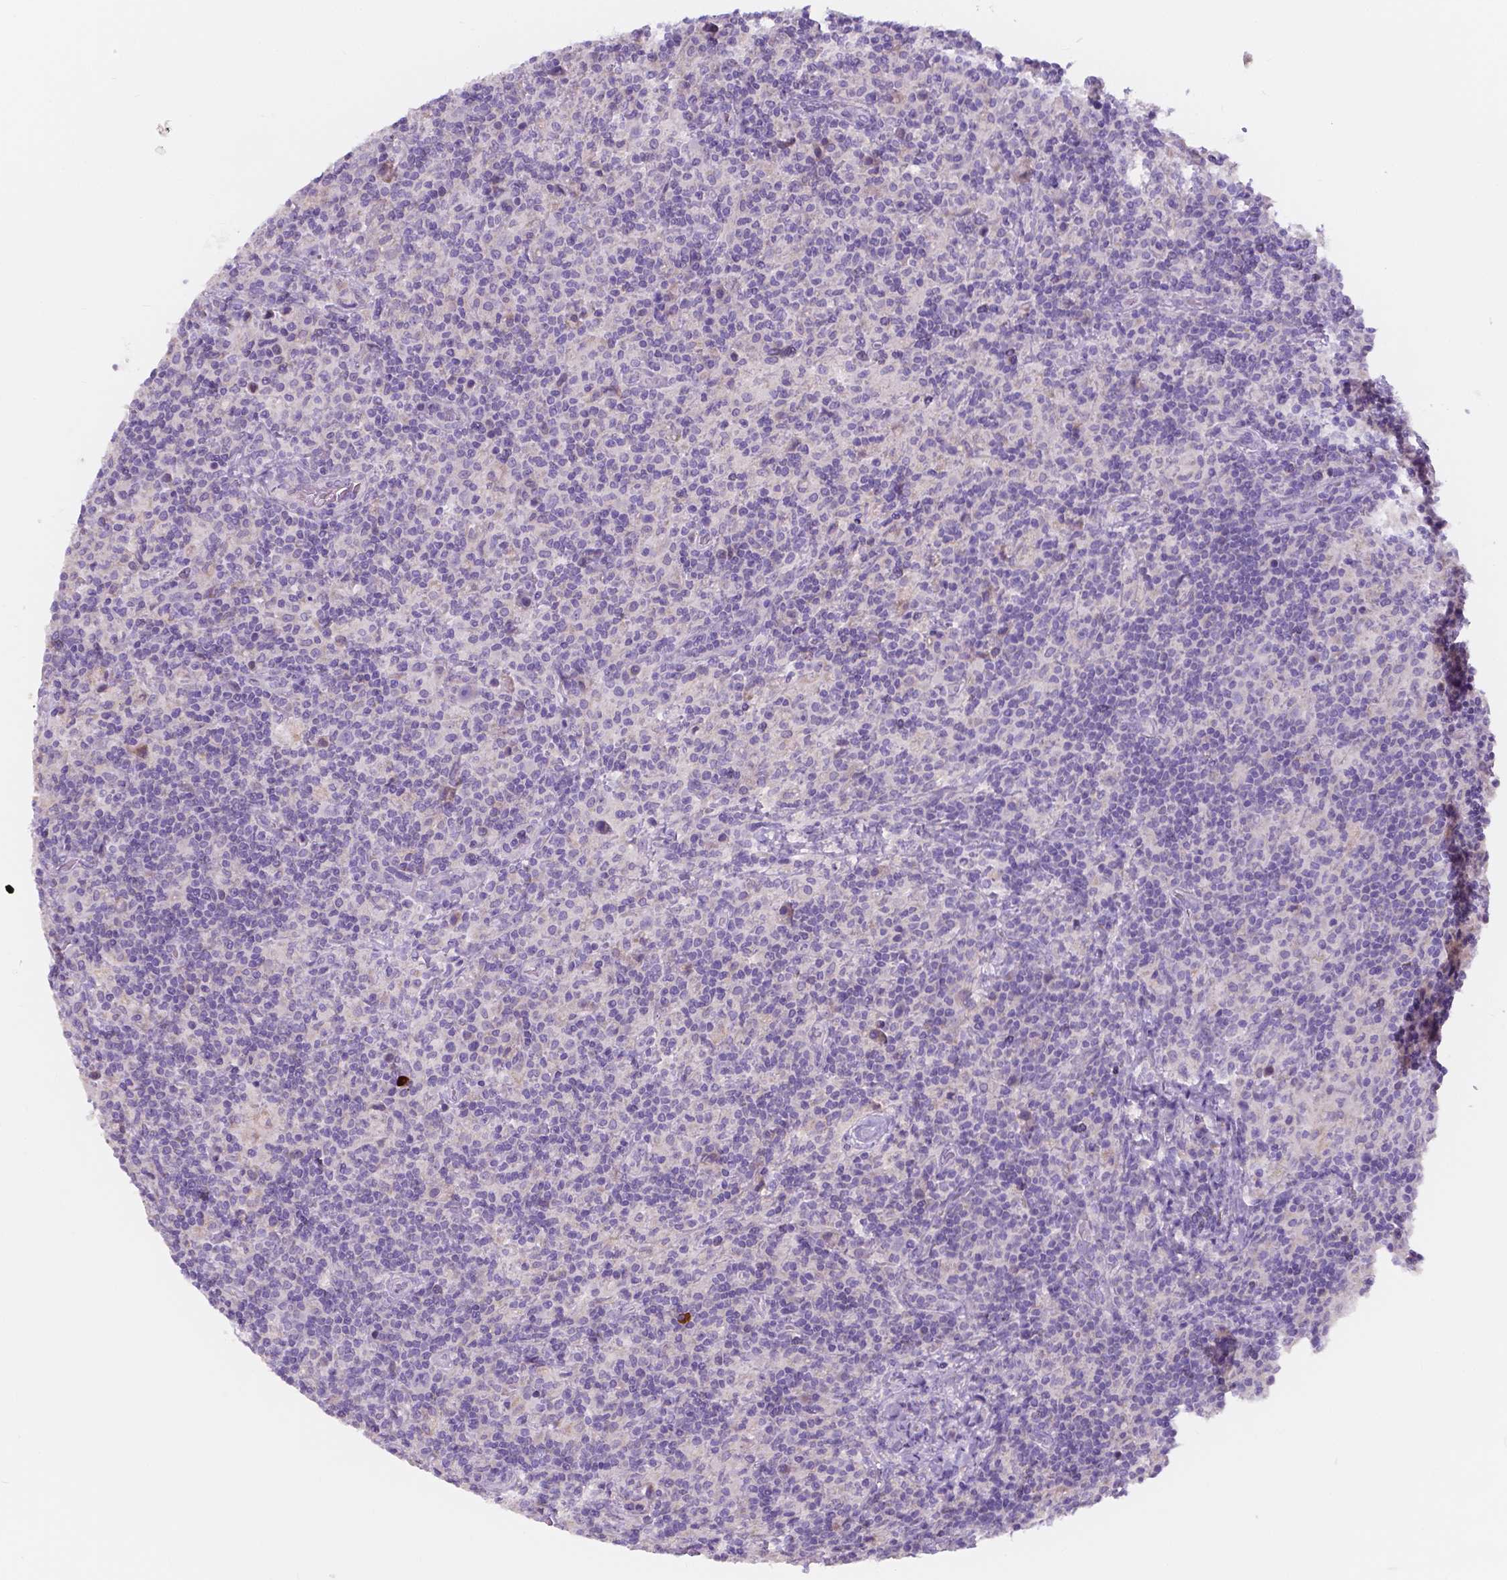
{"staining": {"intensity": "negative", "quantity": "none", "location": "none"}, "tissue": "lymphoma", "cell_type": "Tumor cells", "image_type": "cancer", "snomed": [{"axis": "morphology", "description": "Hodgkin's disease, NOS"}, {"axis": "topography", "description": "Lymph node"}], "caption": "Hodgkin's disease stained for a protein using IHC demonstrates no staining tumor cells.", "gene": "RNF186", "patient": {"sex": "male", "age": 70}}